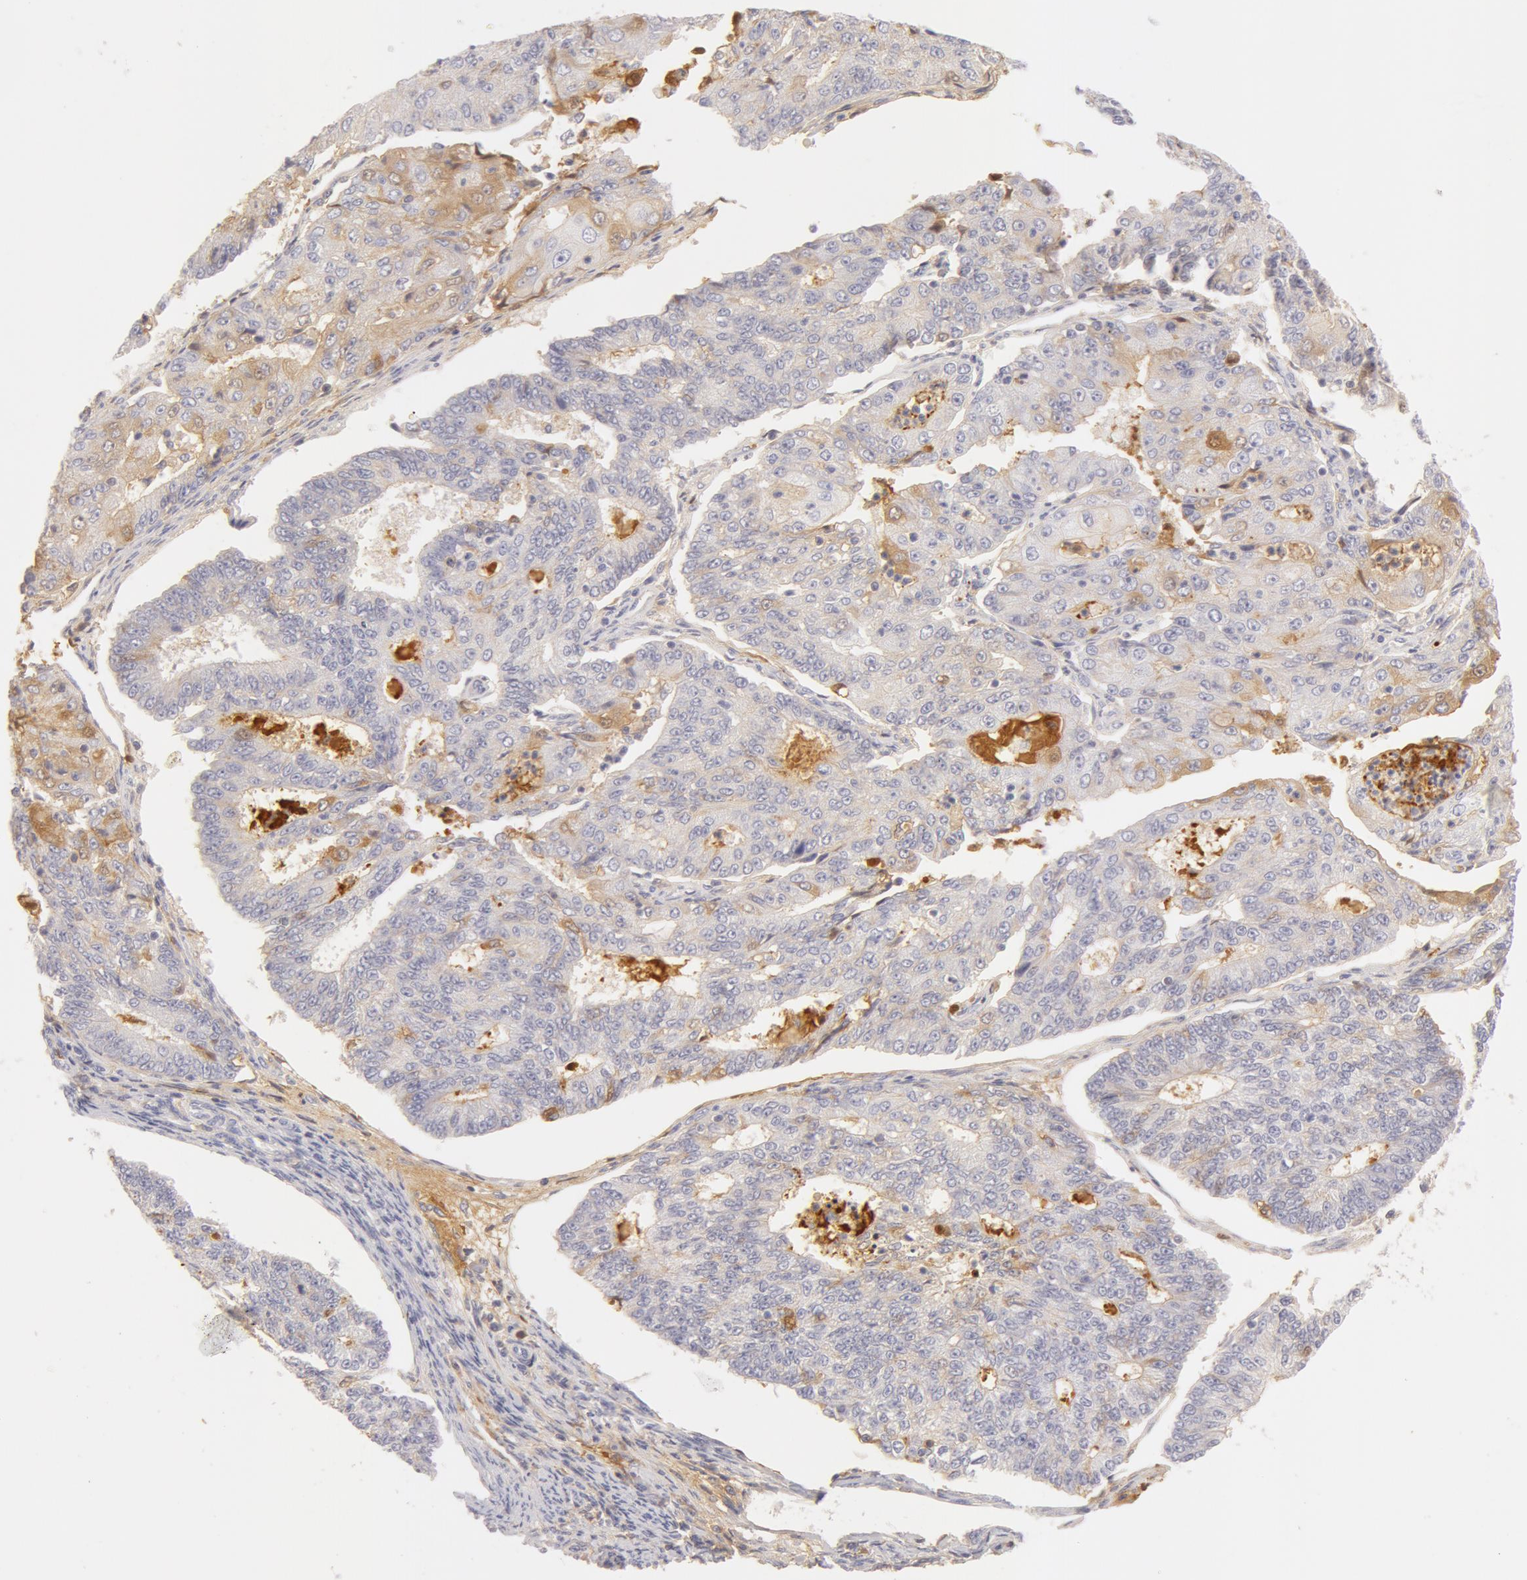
{"staining": {"intensity": "weak", "quantity": "<25%", "location": "cytoplasmic/membranous"}, "tissue": "endometrial cancer", "cell_type": "Tumor cells", "image_type": "cancer", "snomed": [{"axis": "morphology", "description": "Adenocarcinoma, NOS"}, {"axis": "topography", "description": "Endometrium"}], "caption": "High magnification brightfield microscopy of endometrial cancer stained with DAB (brown) and counterstained with hematoxylin (blue): tumor cells show no significant positivity.", "gene": "GC", "patient": {"sex": "female", "age": 56}}